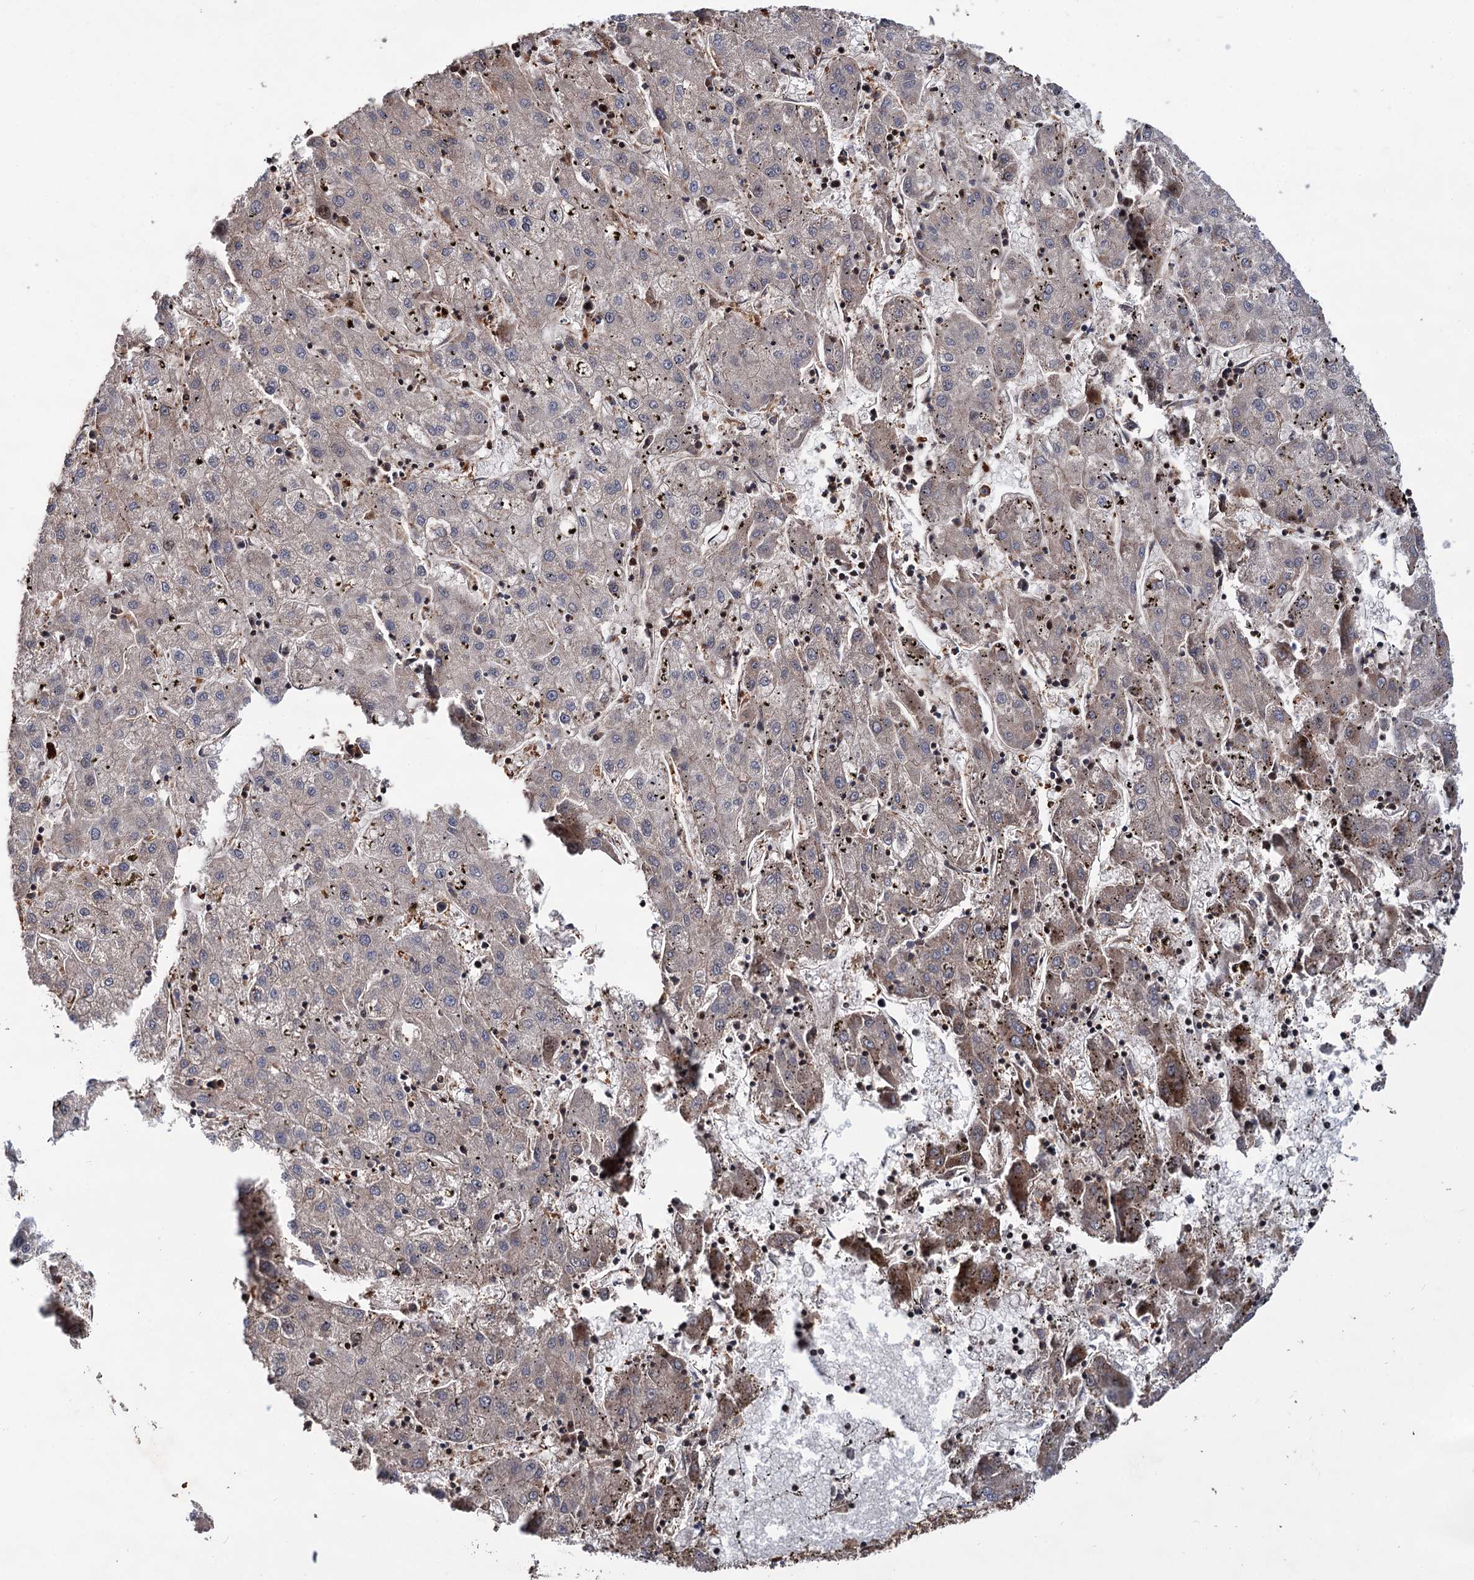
{"staining": {"intensity": "weak", "quantity": "<25%", "location": "cytoplasmic/membranous"}, "tissue": "liver cancer", "cell_type": "Tumor cells", "image_type": "cancer", "snomed": [{"axis": "morphology", "description": "Carcinoma, Hepatocellular, NOS"}, {"axis": "topography", "description": "Liver"}], "caption": "Immunohistochemistry image of neoplastic tissue: human liver cancer (hepatocellular carcinoma) stained with DAB (3,3'-diaminobenzidine) demonstrates no significant protein positivity in tumor cells. (DAB (3,3'-diaminobenzidine) immunohistochemistry, high magnification).", "gene": "GRIP1", "patient": {"sex": "male", "age": 72}}